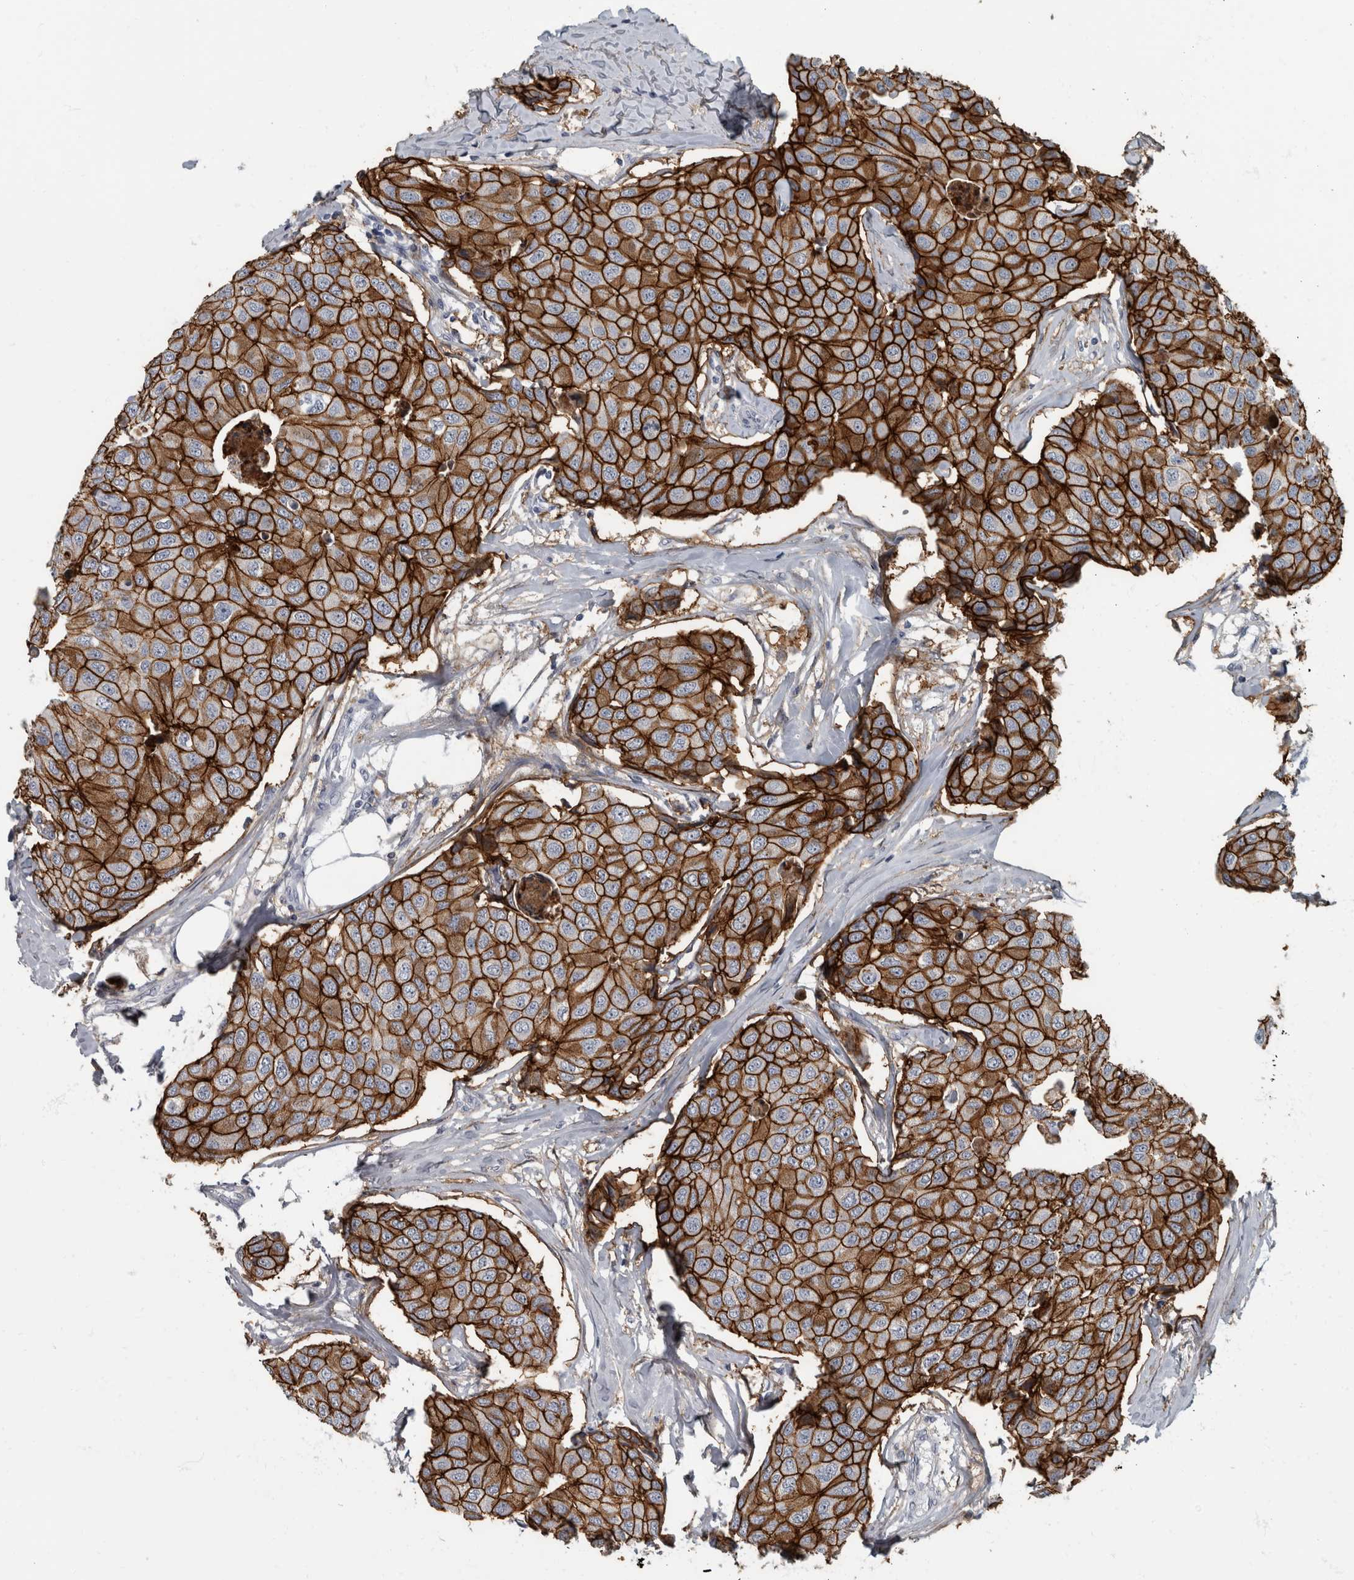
{"staining": {"intensity": "strong", "quantity": ">75%", "location": "cytoplasmic/membranous"}, "tissue": "breast cancer", "cell_type": "Tumor cells", "image_type": "cancer", "snomed": [{"axis": "morphology", "description": "Duct carcinoma"}, {"axis": "topography", "description": "Breast"}], "caption": "A photomicrograph of breast cancer (intraductal carcinoma) stained for a protein shows strong cytoplasmic/membranous brown staining in tumor cells. Using DAB (3,3'-diaminobenzidine) (brown) and hematoxylin (blue) stains, captured at high magnification using brightfield microscopy.", "gene": "DSG2", "patient": {"sex": "female", "age": 80}}